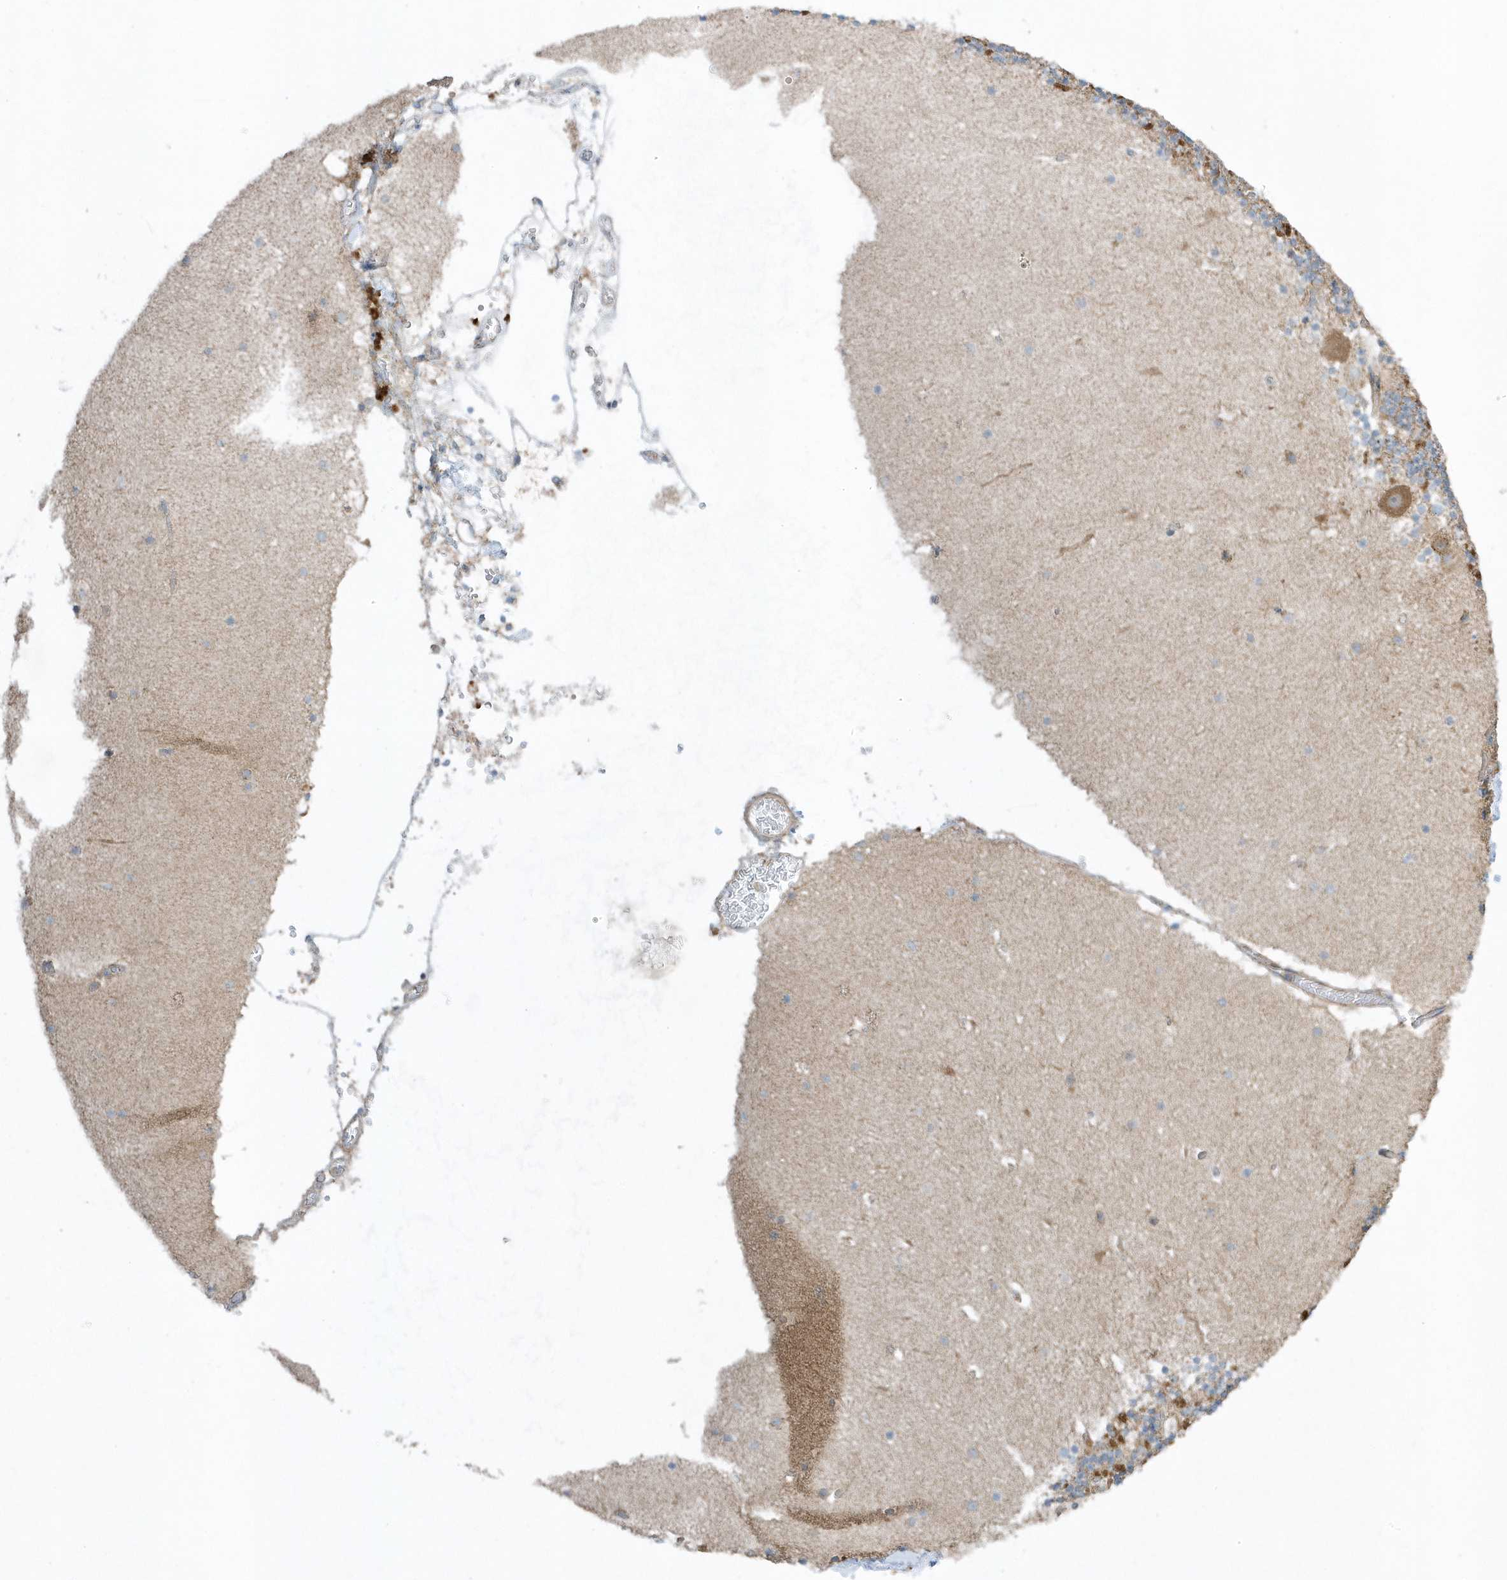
{"staining": {"intensity": "moderate", "quantity": "25%-75%", "location": "cytoplasmic/membranous"}, "tissue": "cerebellum", "cell_type": "Cells in granular layer", "image_type": "normal", "snomed": [{"axis": "morphology", "description": "Normal tissue, NOS"}, {"axis": "topography", "description": "Cerebellum"}], "caption": "A histopathology image showing moderate cytoplasmic/membranous staining in approximately 25%-75% of cells in granular layer in unremarkable cerebellum, as visualized by brown immunohistochemical staining.", "gene": "SLC38A2", "patient": {"sex": "male", "age": 57}}